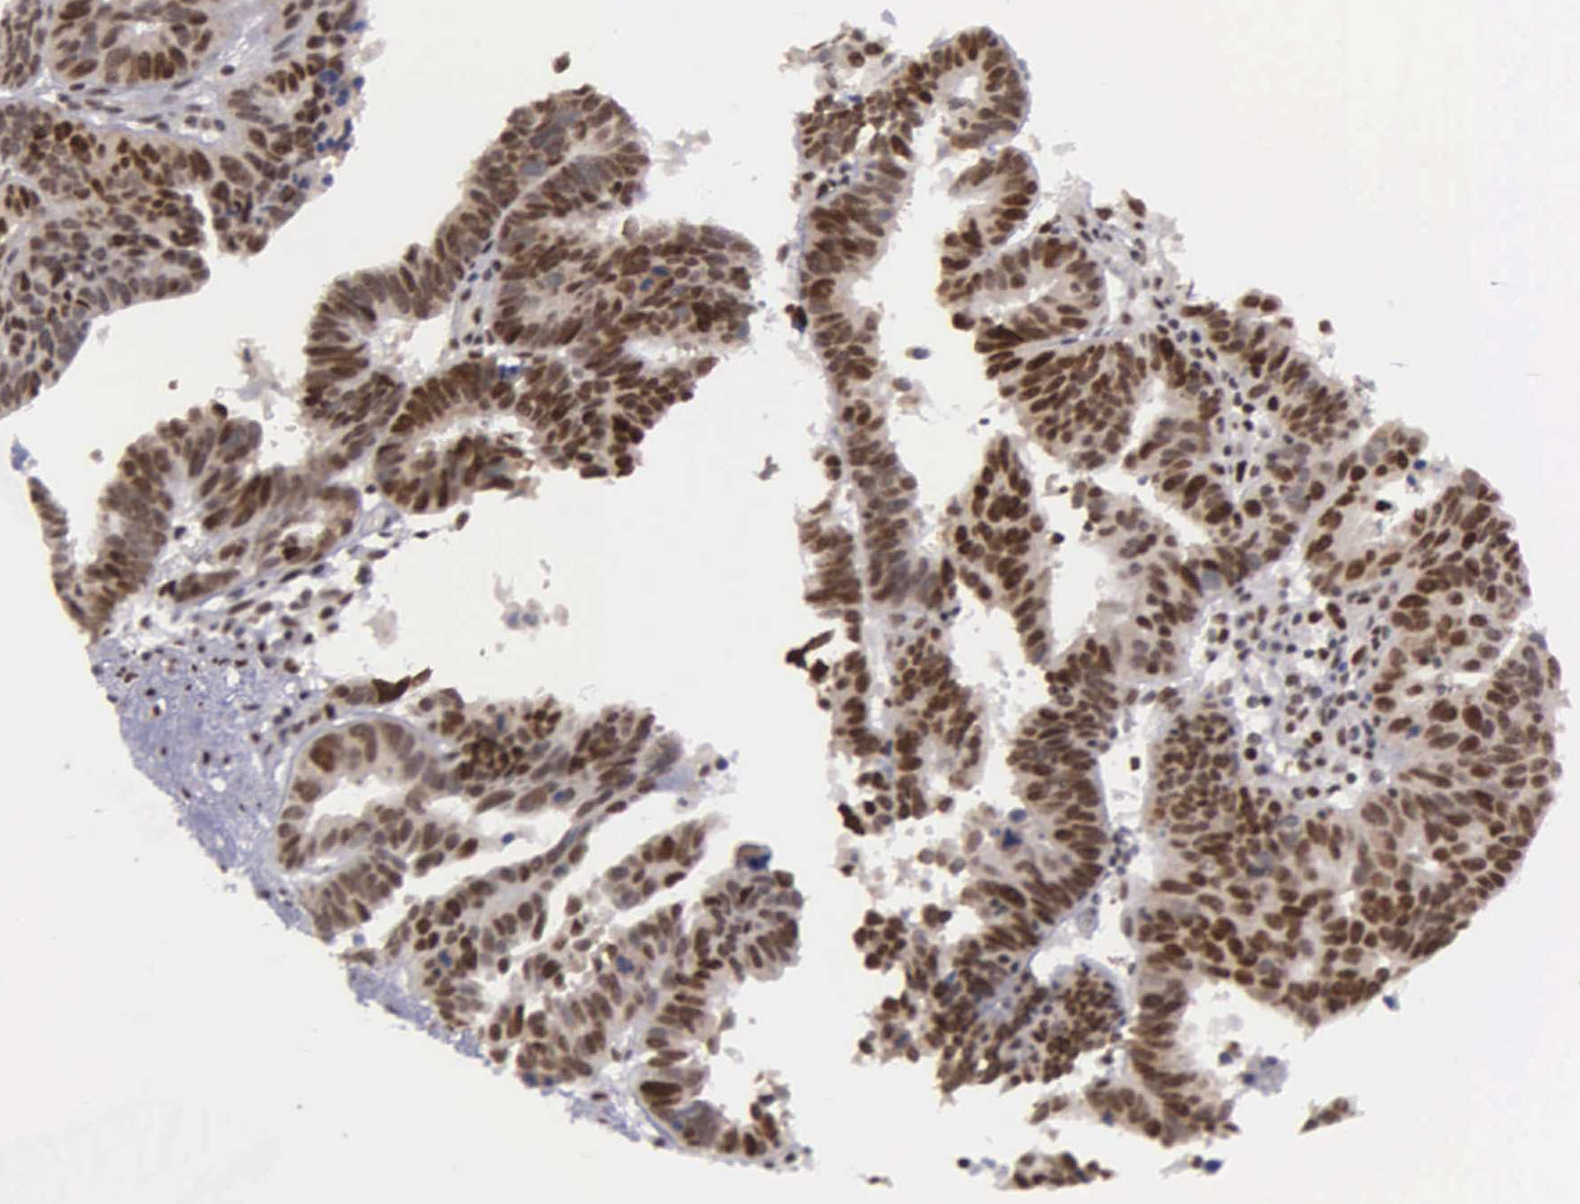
{"staining": {"intensity": "strong", "quantity": ">75%", "location": "nuclear"}, "tissue": "ovarian cancer", "cell_type": "Tumor cells", "image_type": "cancer", "snomed": [{"axis": "morphology", "description": "Carcinoma, endometroid"}, {"axis": "morphology", "description": "Cystadenocarcinoma, serous, NOS"}, {"axis": "topography", "description": "Ovary"}], "caption": "A brown stain shows strong nuclear expression of a protein in human ovarian cancer tumor cells.", "gene": "UBR7", "patient": {"sex": "female", "age": 45}}